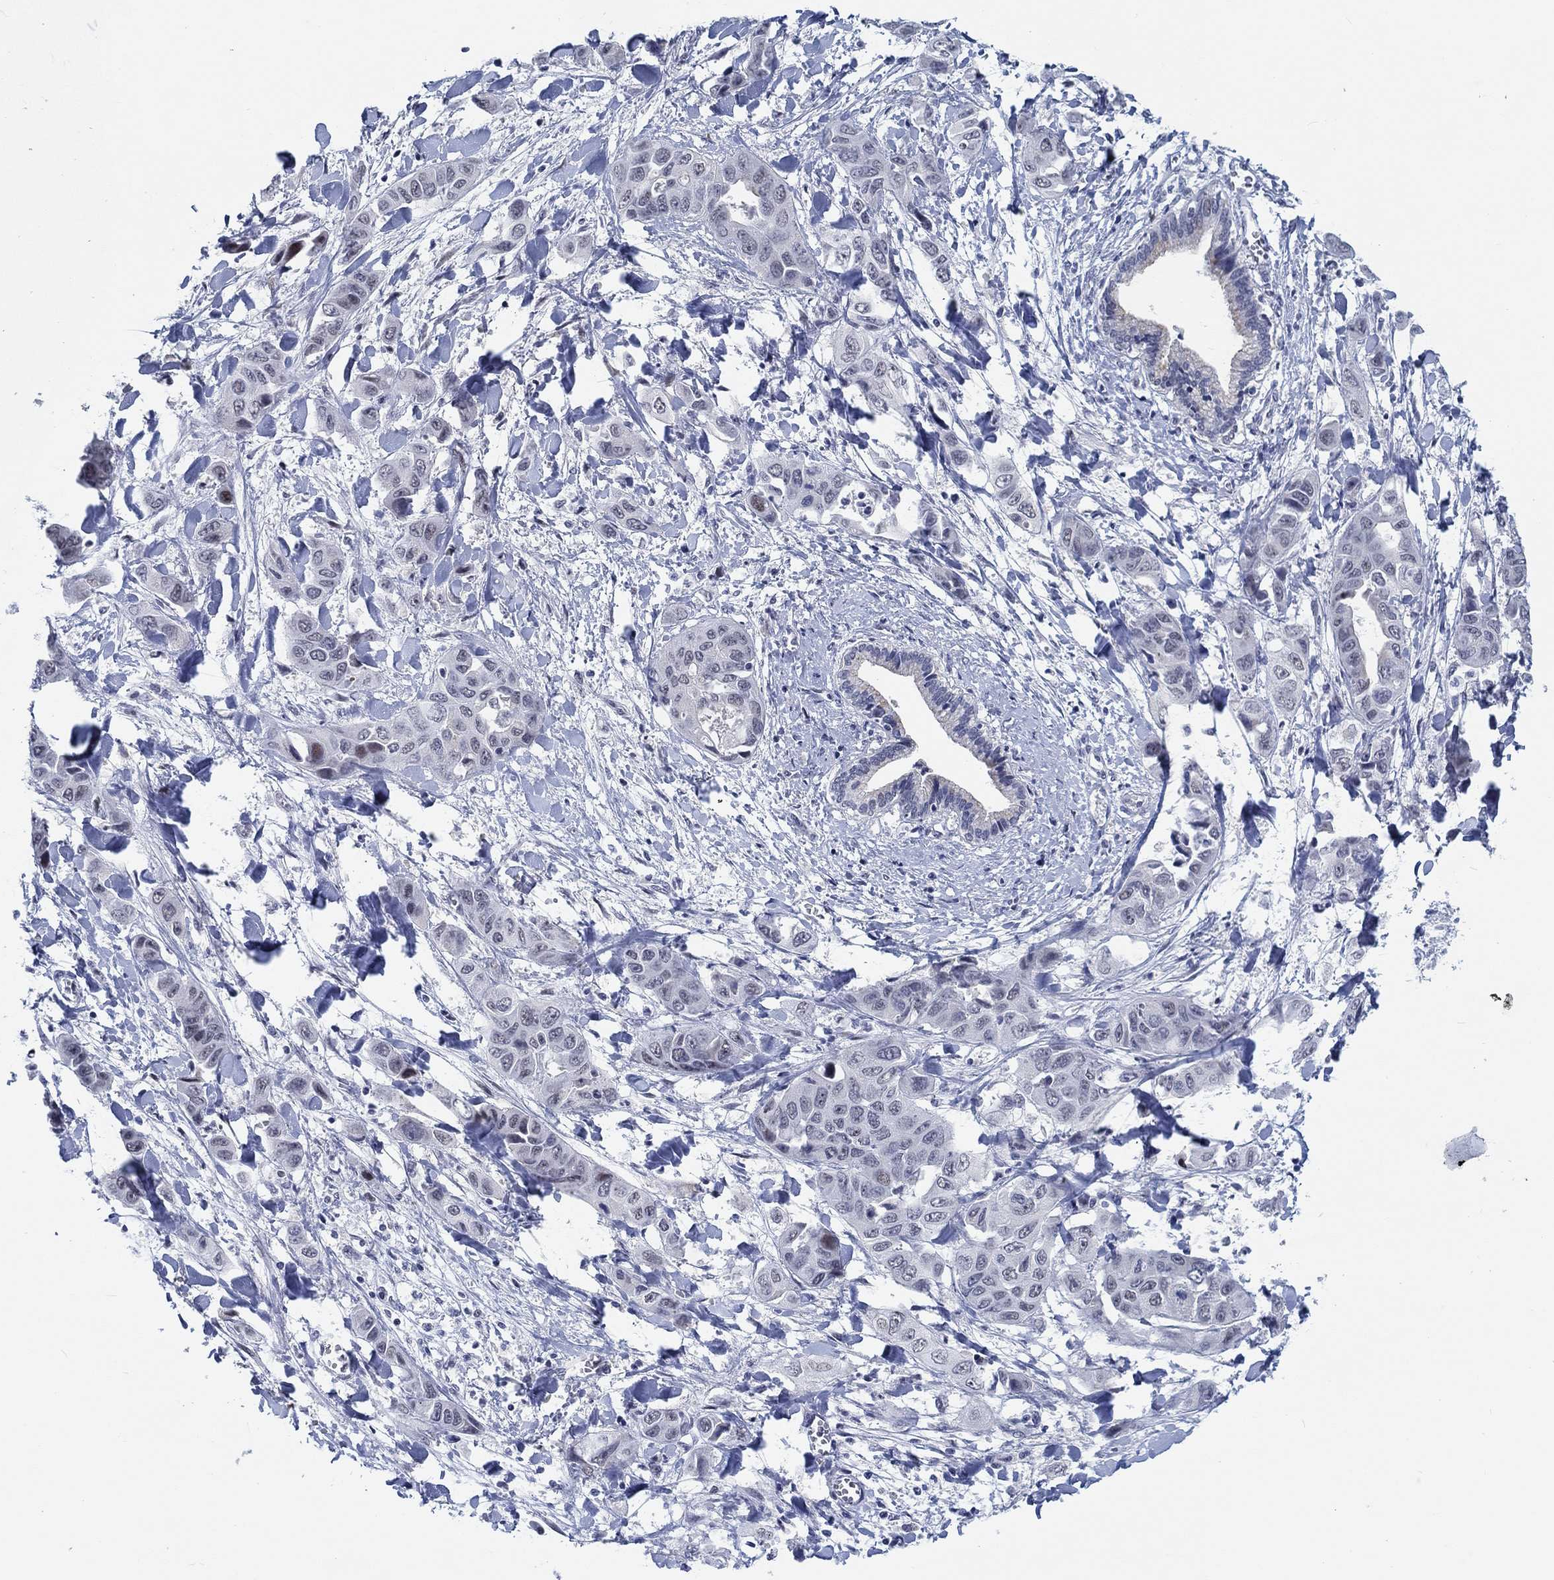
{"staining": {"intensity": "negative", "quantity": "none", "location": "none"}, "tissue": "liver cancer", "cell_type": "Tumor cells", "image_type": "cancer", "snomed": [{"axis": "morphology", "description": "Cholangiocarcinoma"}, {"axis": "topography", "description": "Liver"}], "caption": "Histopathology image shows no significant protein expression in tumor cells of liver cancer (cholangiocarcinoma). (Stains: DAB (3,3'-diaminobenzidine) immunohistochemistry with hematoxylin counter stain, Microscopy: brightfield microscopy at high magnification).", "gene": "NEU3", "patient": {"sex": "female", "age": 52}}